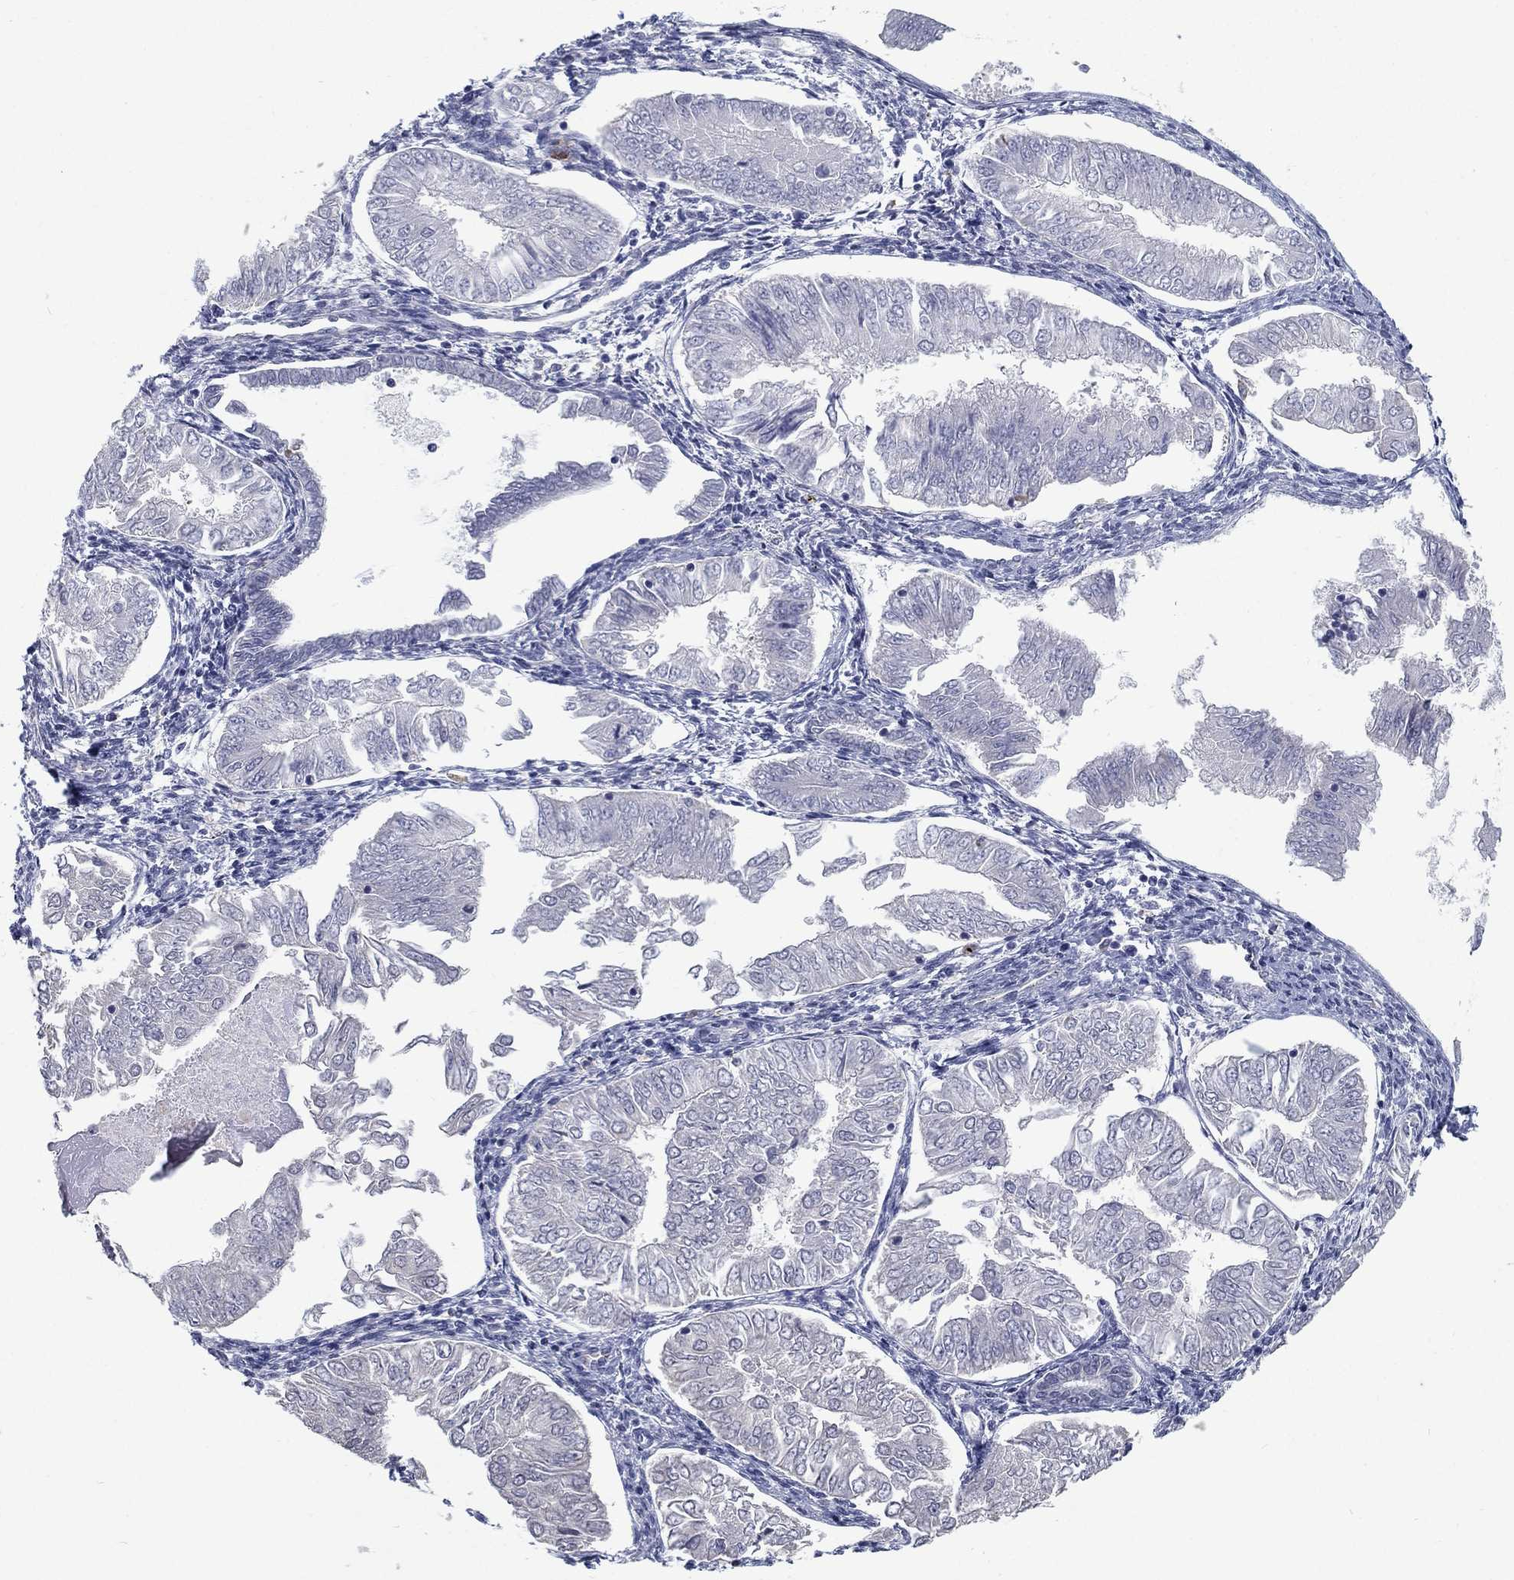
{"staining": {"intensity": "negative", "quantity": "none", "location": "none"}, "tissue": "endometrial cancer", "cell_type": "Tumor cells", "image_type": "cancer", "snomed": [{"axis": "morphology", "description": "Adenocarcinoma, NOS"}, {"axis": "topography", "description": "Endometrium"}], "caption": "Immunohistochemical staining of human endometrial cancer shows no significant positivity in tumor cells. The staining was performed using DAB (3,3'-diaminobenzidine) to visualize the protein expression in brown, while the nuclei were stained in blue with hematoxylin (Magnification: 20x).", "gene": "MTSS2", "patient": {"sex": "female", "age": 53}}